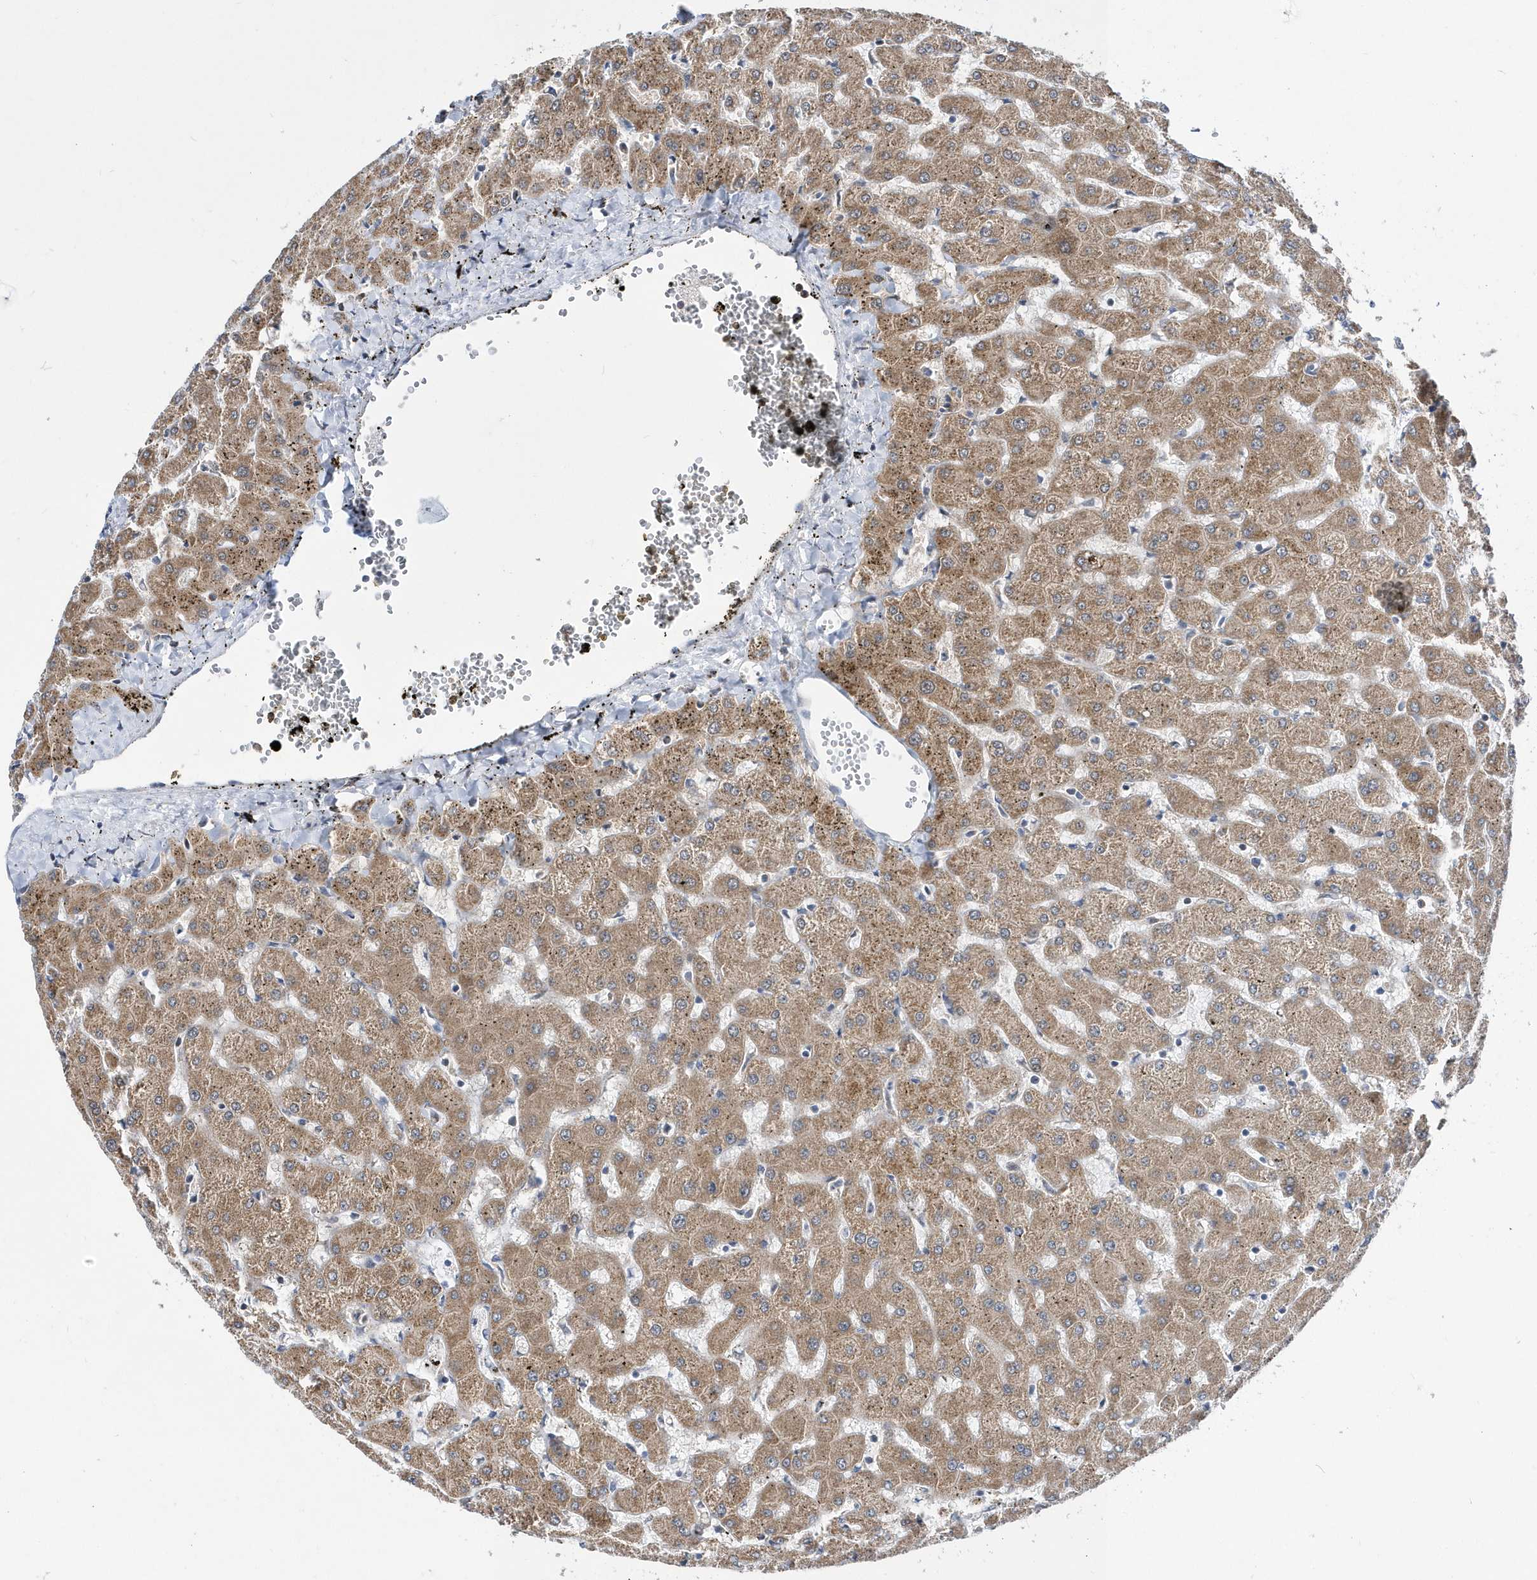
{"staining": {"intensity": "weak", "quantity": ">75%", "location": "cytoplasmic/membranous"}, "tissue": "liver", "cell_type": "Cholangiocytes", "image_type": "normal", "snomed": [{"axis": "morphology", "description": "Normal tissue, NOS"}, {"axis": "topography", "description": "Liver"}], "caption": "Liver stained with DAB immunohistochemistry (IHC) demonstrates low levels of weak cytoplasmic/membranous expression in approximately >75% of cholangiocytes.", "gene": "SPATA5", "patient": {"sex": "female", "age": 63}}